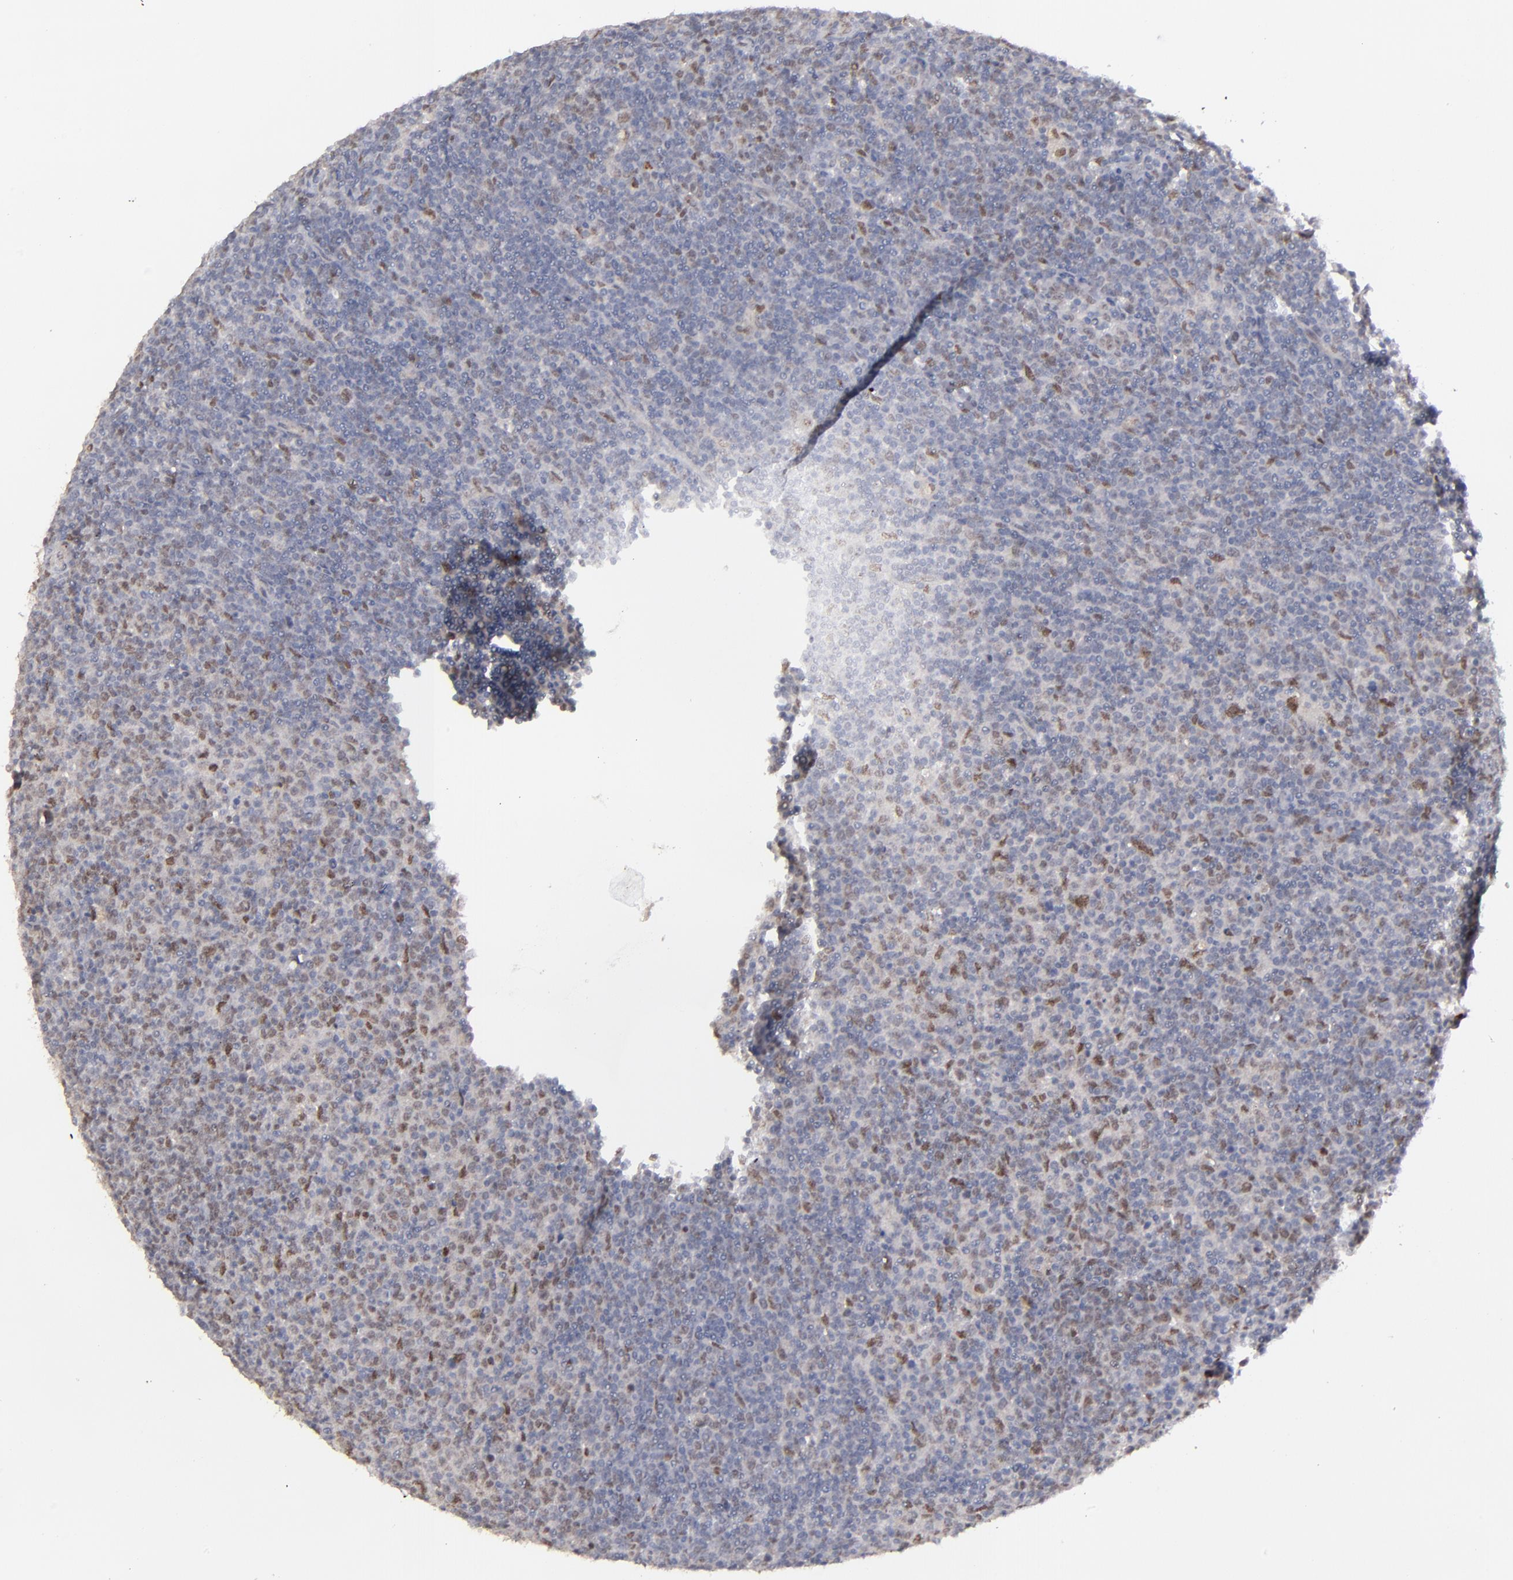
{"staining": {"intensity": "negative", "quantity": "none", "location": "none"}, "tissue": "lymphoma", "cell_type": "Tumor cells", "image_type": "cancer", "snomed": [{"axis": "morphology", "description": "Malignant lymphoma, non-Hodgkin's type, Low grade"}, {"axis": "topography", "description": "Lymph node"}], "caption": "This is an IHC image of human malignant lymphoma, non-Hodgkin's type (low-grade). There is no positivity in tumor cells.", "gene": "RREB1", "patient": {"sex": "male", "age": 70}}